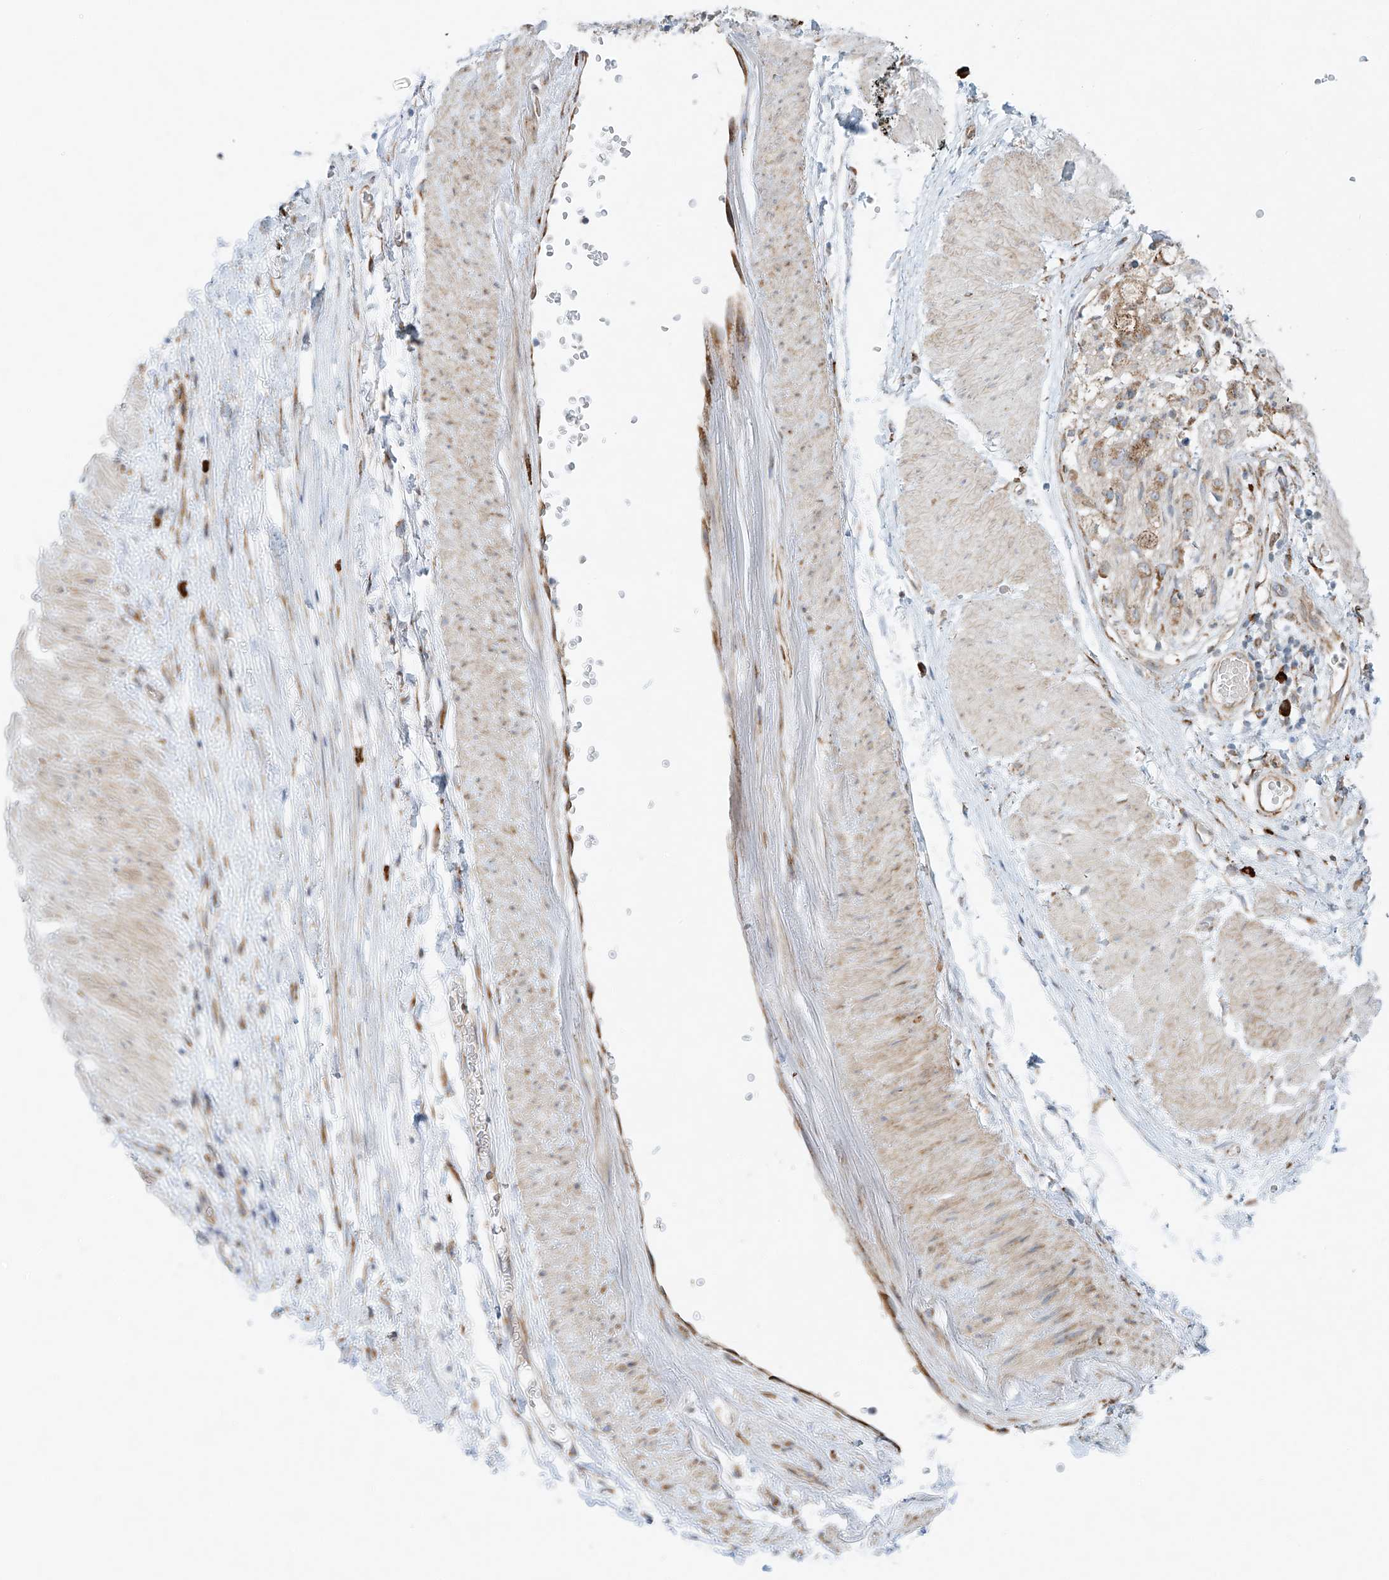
{"staining": {"intensity": "moderate", "quantity": "25%-75%", "location": "cytoplasmic/membranous"}, "tissue": "stomach cancer", "cell_type": "Tumor cells", "image_type": "cancer", "snomed": [{"axis": "morphology", "description": "Adenocarcinoma, NOS"}, {"axis": "topography", "description": "Stomach"}], "caption": "Immunohistochemical staining of human adenocarcinoma (stomach) displays medium levels of moderate cytoplasmic/membranous protein expression in about 25%-75% of tumor cells.", "gene": "EIPR1", "patient": {"sex": "female", "age": 76}}